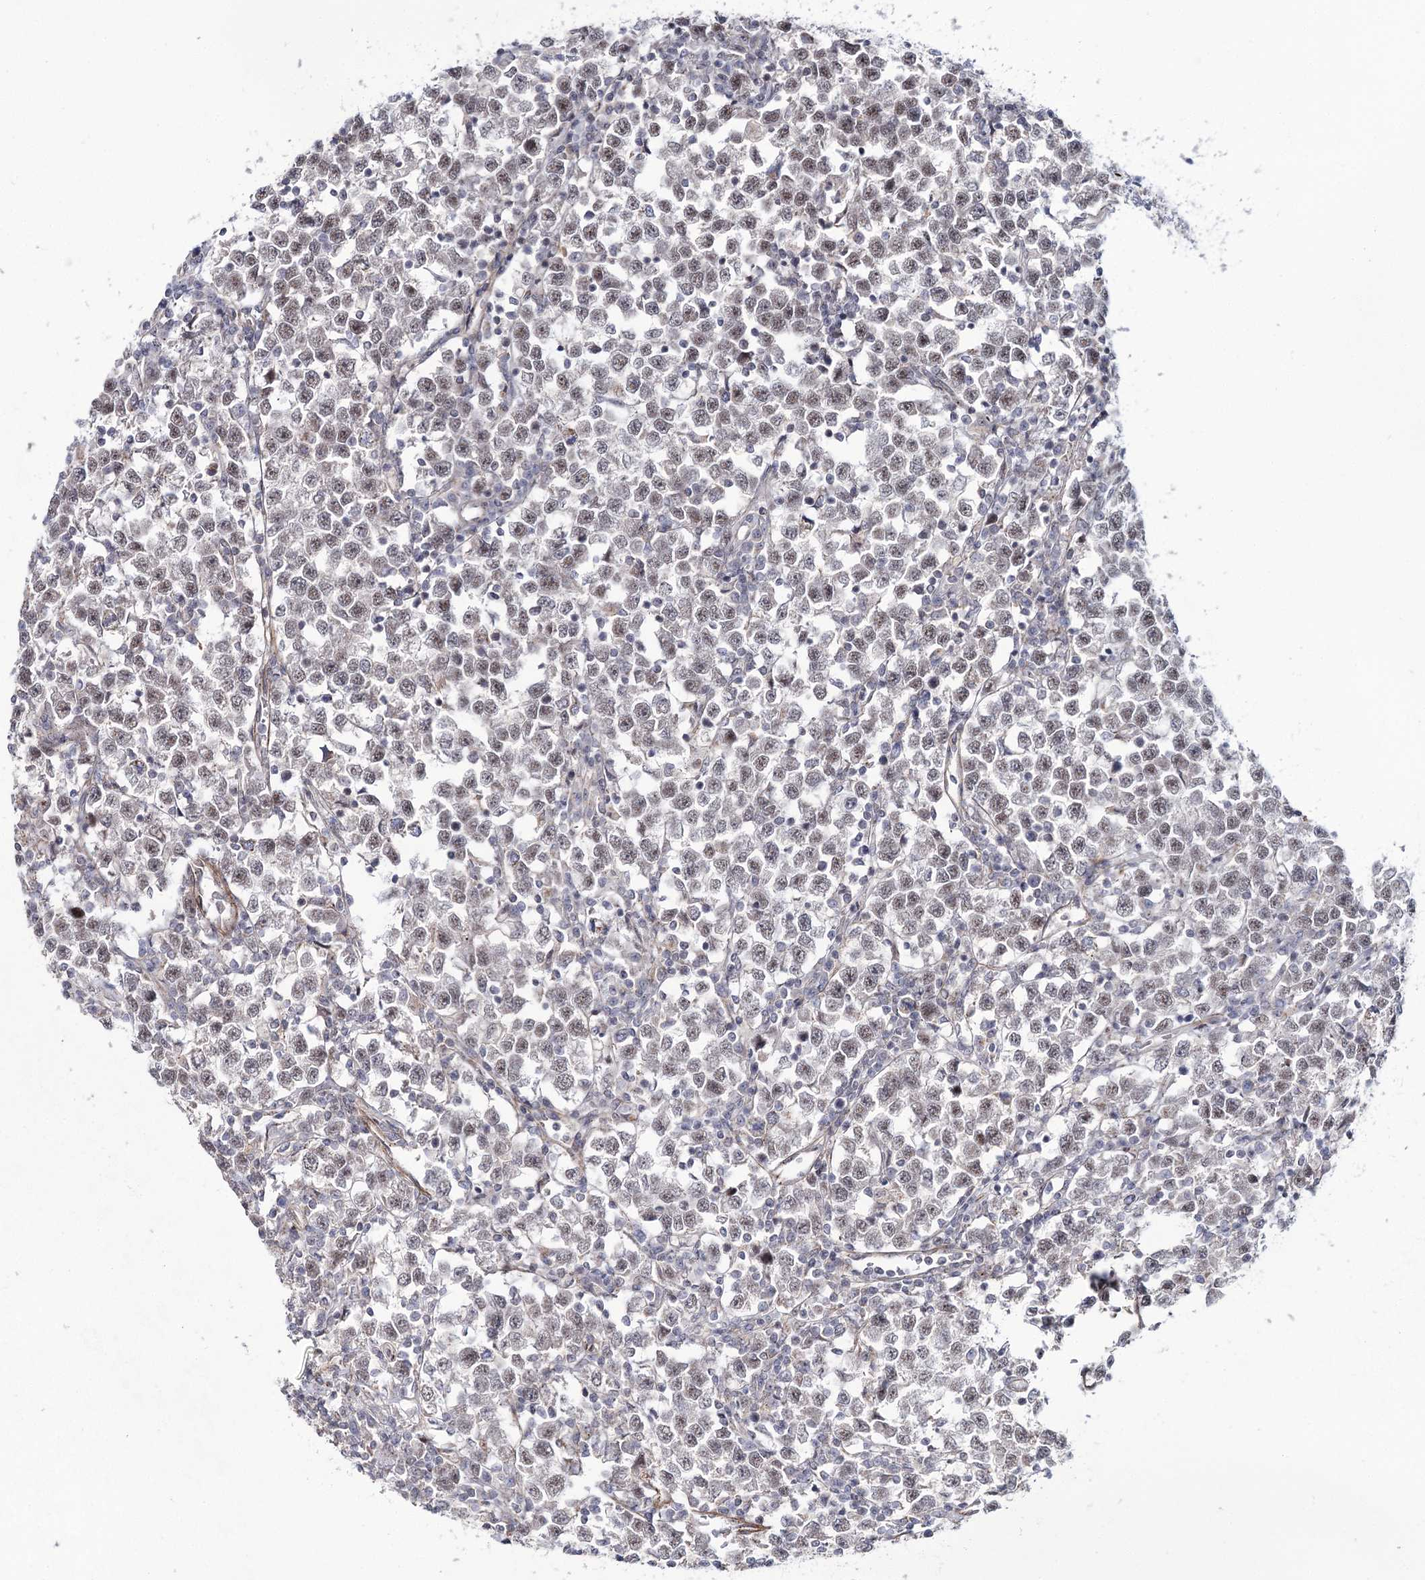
{"staining": {"intensity": "weak", "quantity": "<25%", "location": "nuclear"}, "tissue": "testis cancer", "cell_type": "Tumor cells", "image_type": "cancer", "snomed": [{"axis": "morphology", "description": "Normal tissue, NOS"}, {"axis": "morphology", "description": "Seminoma, NOS"}, {"axis": "topography", "description": "Testis"}], "caption": "DAB immunohistochemical staining of testis cancer reveals no significant staining in tumor cells.", "gene": "ATL2", "patient": {"sex": "male", "age": 43}}